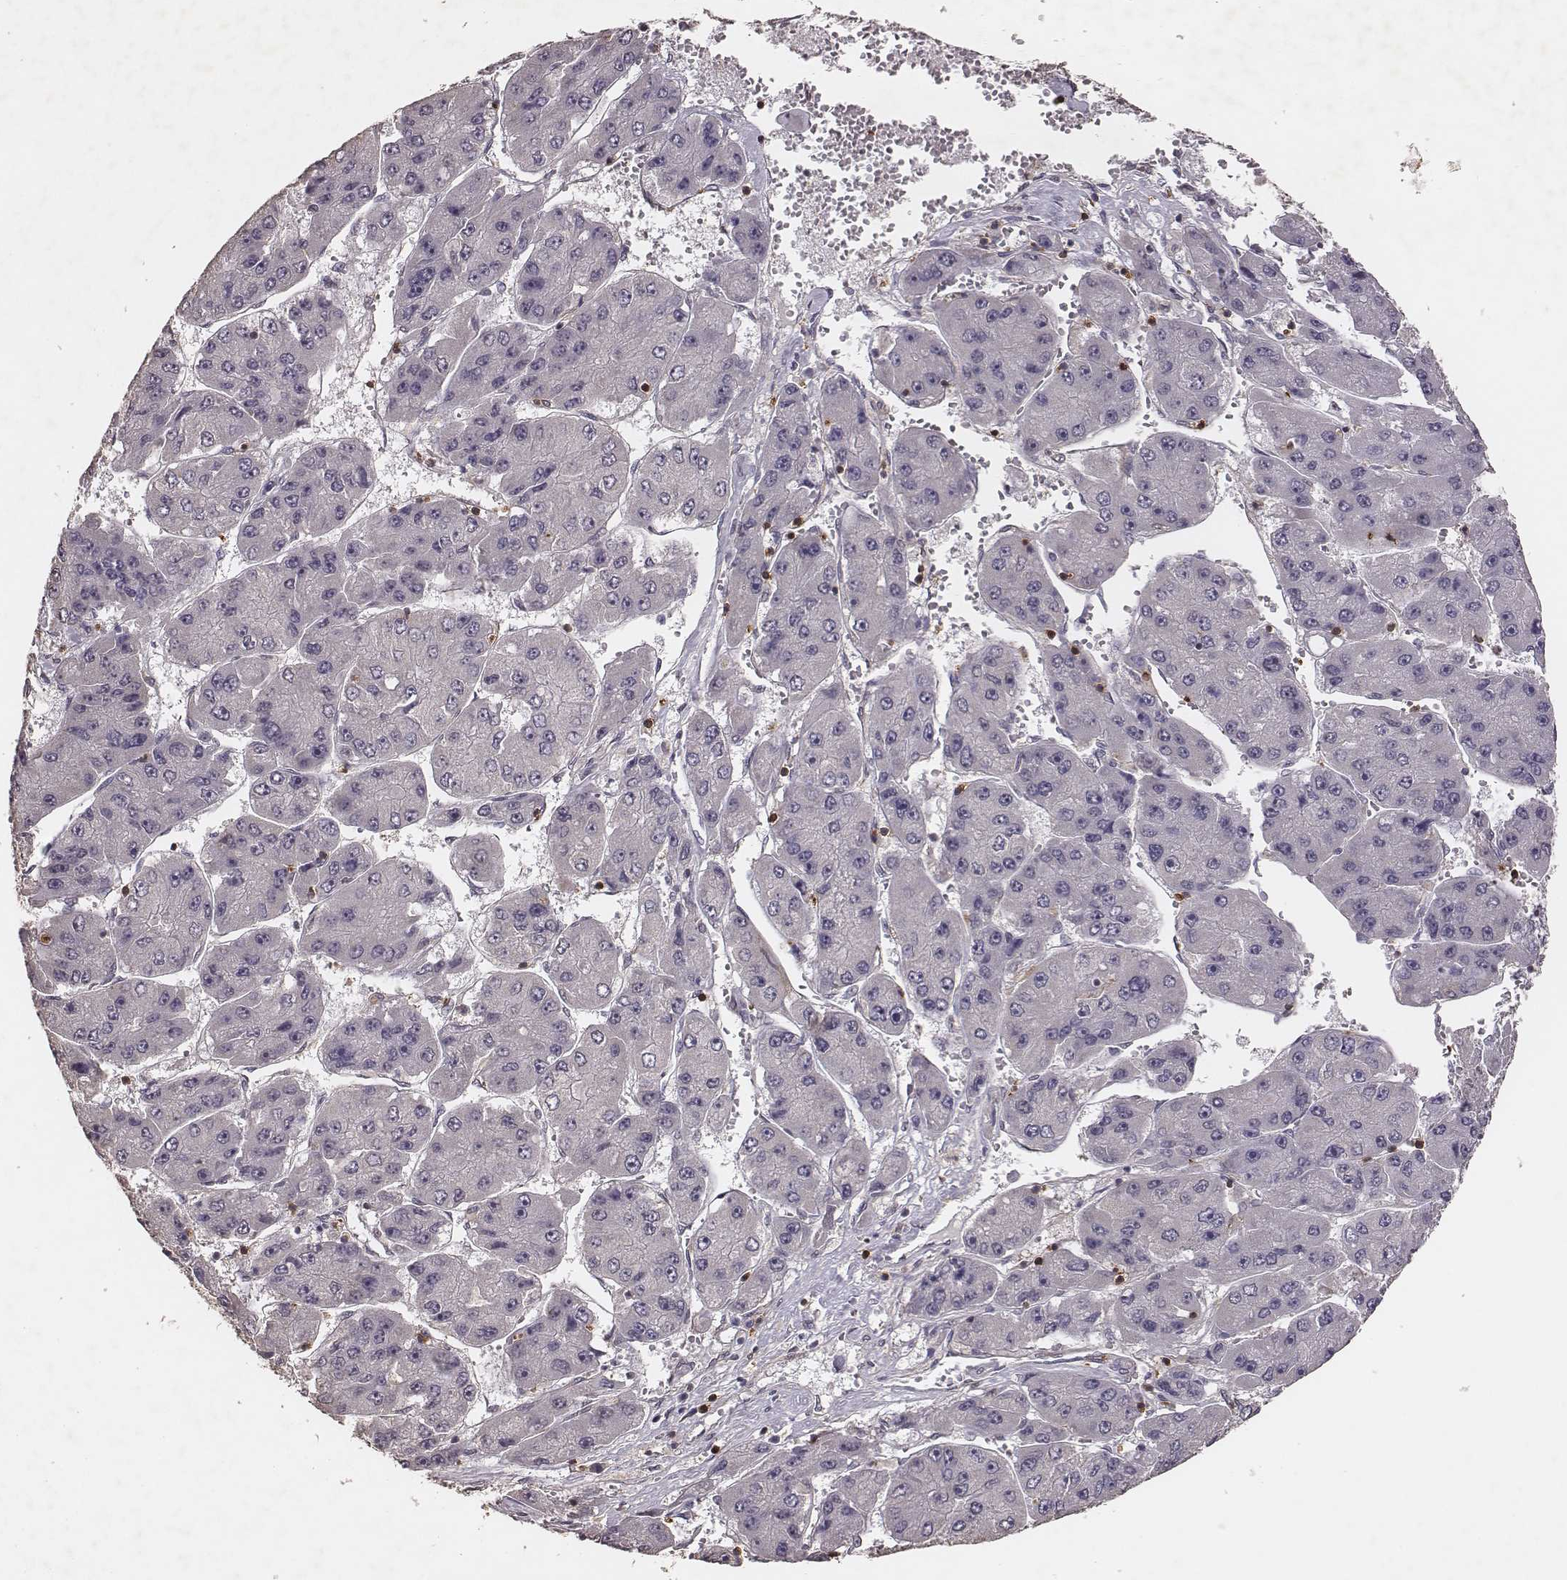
{"staining": {"intensity": "negative", "quantity": "none", "location": "none"}, "tissue": "liver cancer", "cell_type": "Tumor cells", "image_type": "cancer", "snomed": [{"axis": "morphology", "description": "Carcinoma, Hepatocellular, NOS"}, {"axis": "topography", "description": "Liver"}], "caption": "A photomicrograph of liver cancer (hepatocellular carcinoma) stained for a protein shows no brown staining in tumor cells.", "gene": "PILRA", "patient": {"sex": "female", "age": 61}}